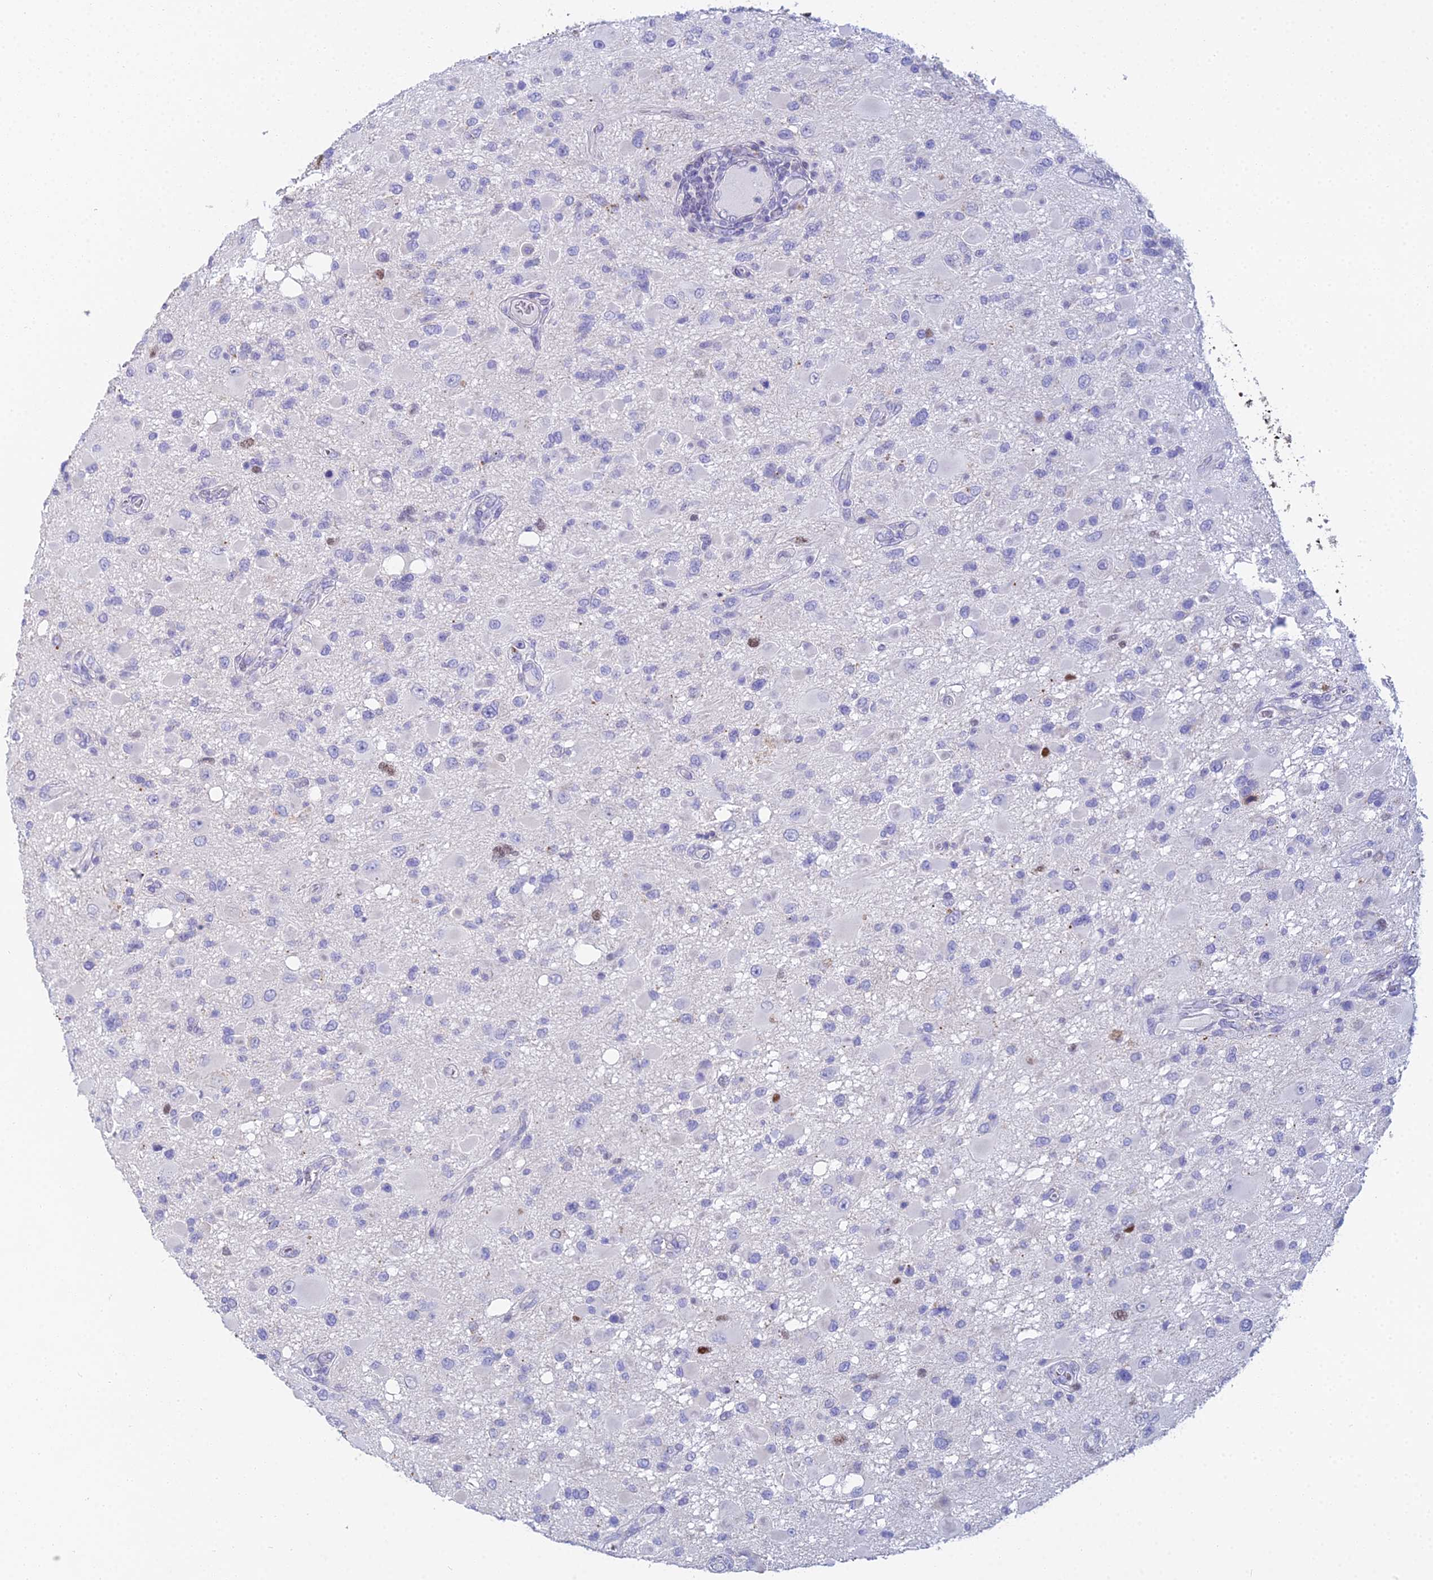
{"staining": {"intensity": "negative", "quantity": "none", "location": "none"}, "tissue": "glioma", "cell_type": "Tumor cells", "image_type": "cancer", "snomed": [{"axis": "morphology", "description": "Glioma, malignant, High grade"}, {"axis": "topography", "description": "Brain"}], "caption": "Tumor cells are negative for brown protein staining in glioma.", "gene": "MCM2", "patient": {"sex": "male", "age": 53}}